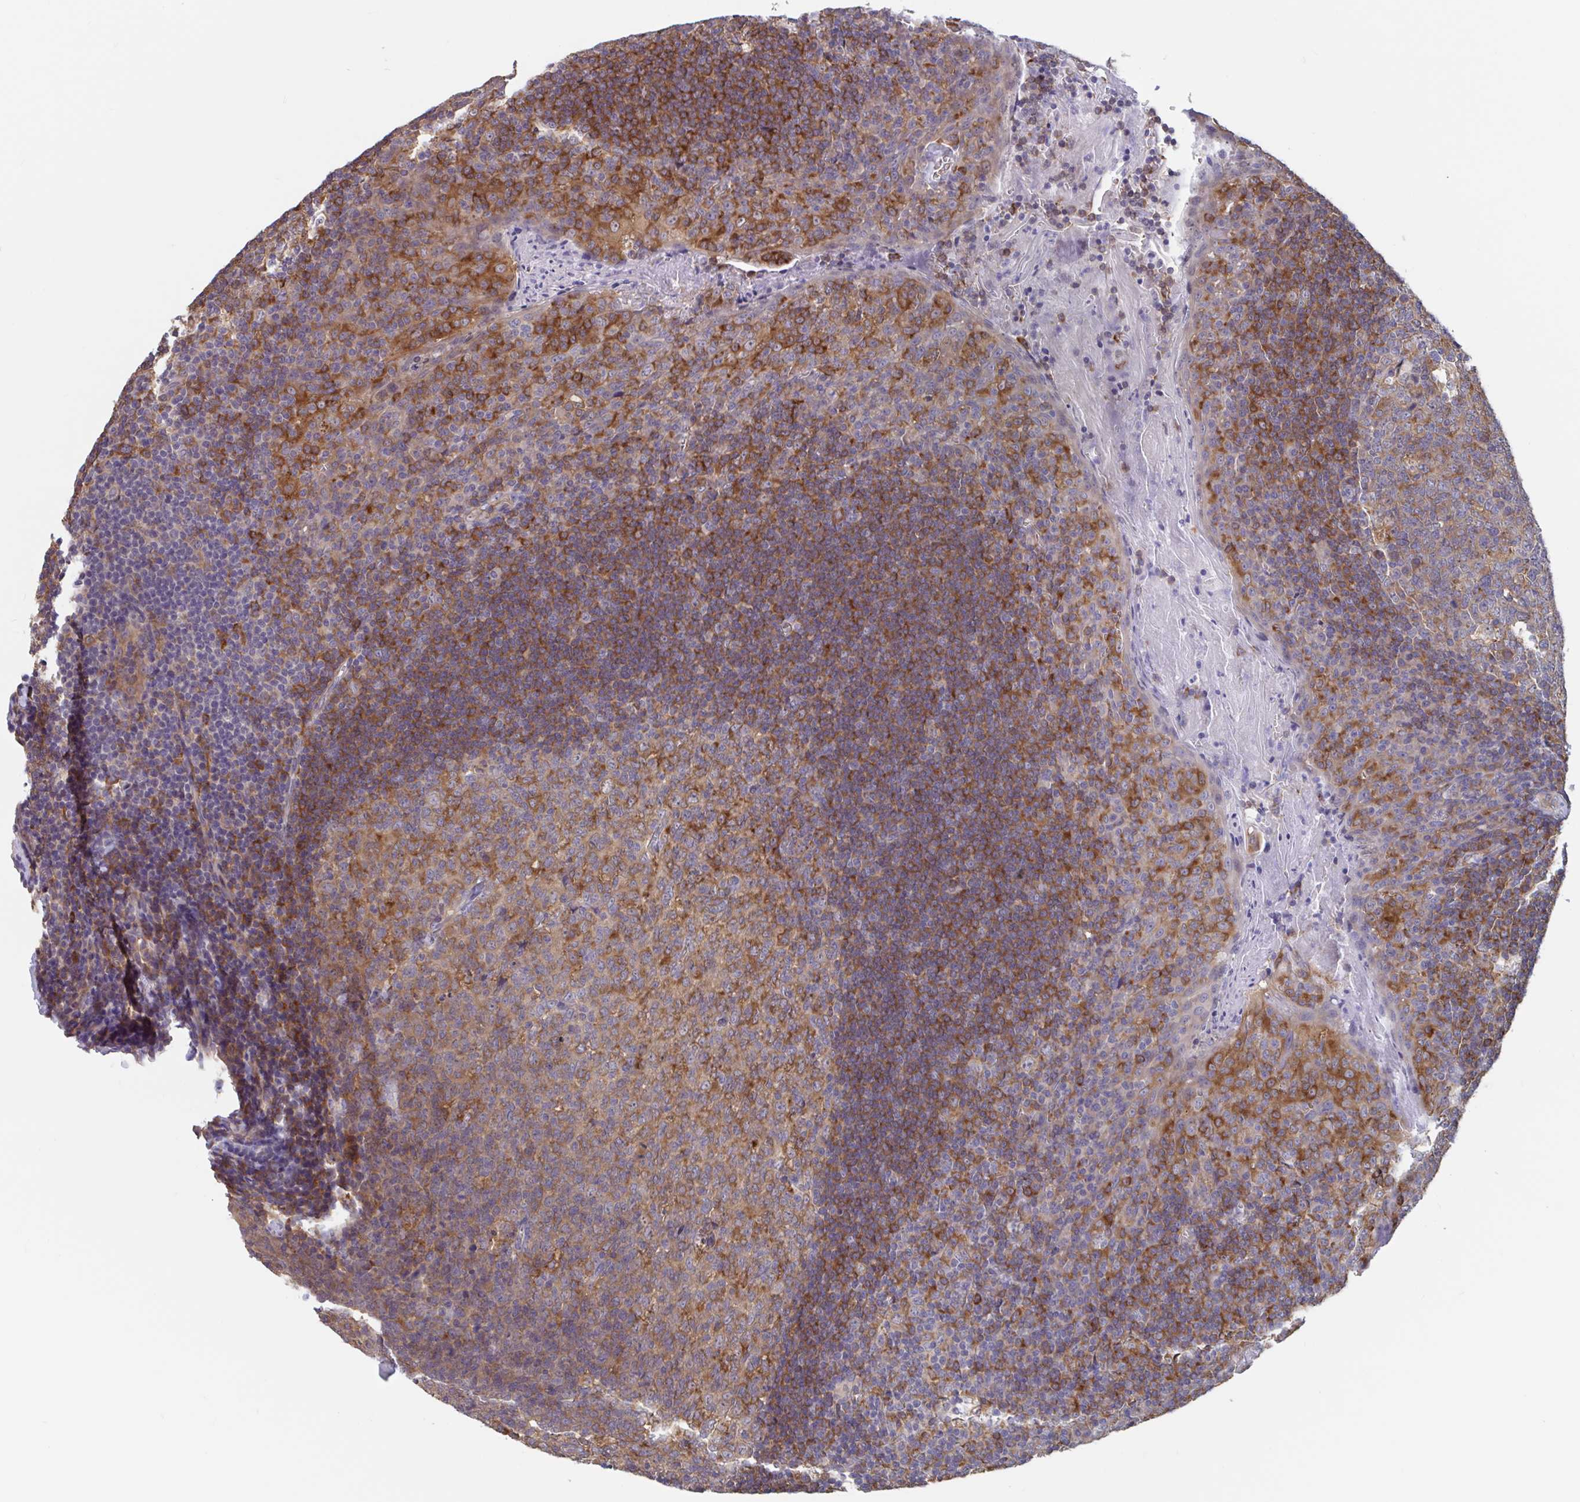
{"staining": {"intensity": "moderate", "quantity": "25%-75%", "location": "cytoplasmic/membranous"}, "tissue": "tonsil", "cell_type": "Germinal center cells", "image_type": "normal", "snomed": [{"axis": "morphology", "description": "Normal tissue, NOS"}, {"axis": "topography", "description": "Tonsil"}], "caption": "Protein expression by IHC demonstrates moderate cytoplasmic/membranous staining in about 25%-75% of germinal center cells in benign tonsil.", "gene": "SNX8", "patient": {"sex": "male", "age": 27}}